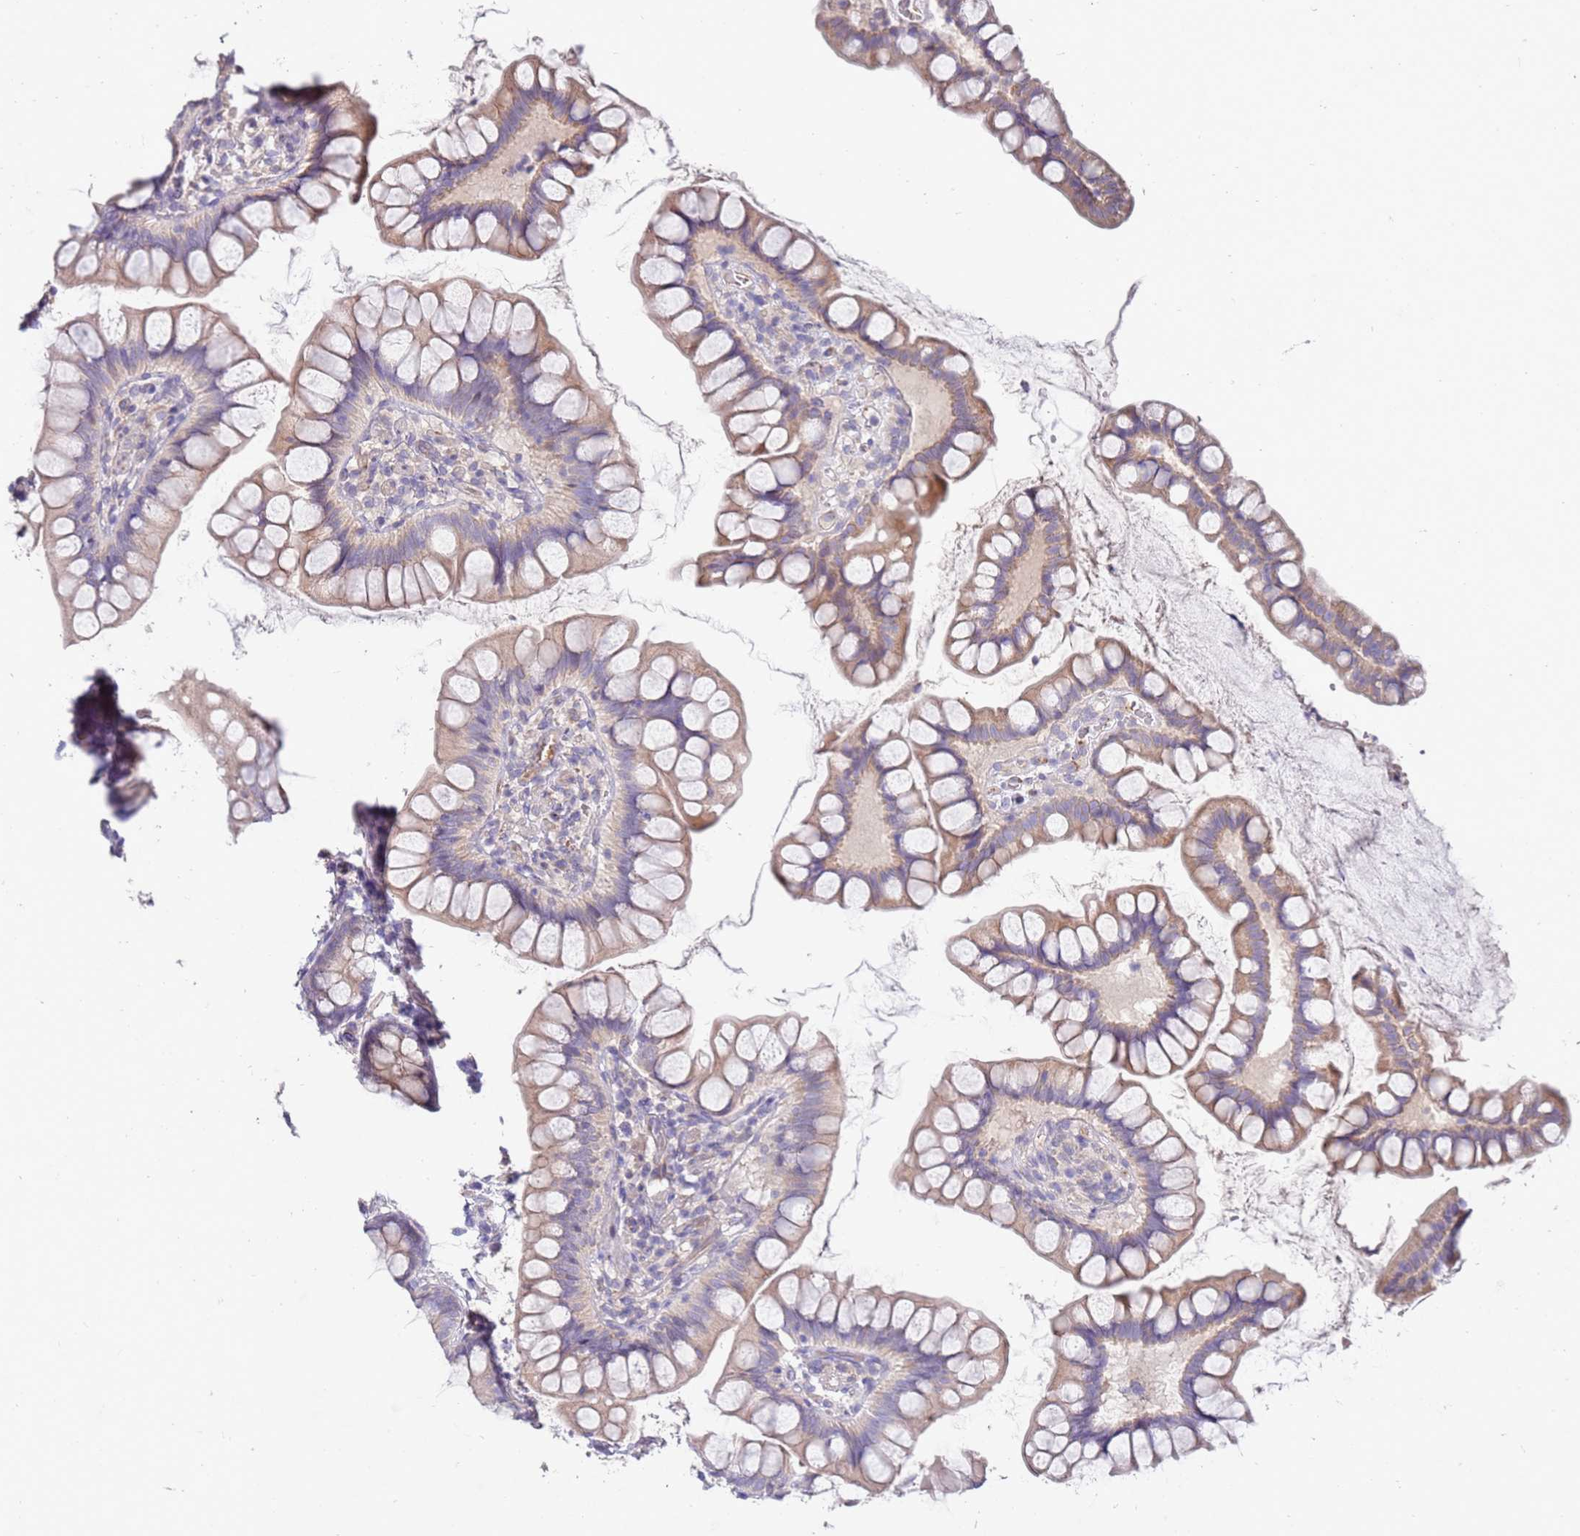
{"staining": {"intensity": "weak", "quantity": ">75%", "location": "cytoplasmic/membranous"}, "tissue": "small intestine", "cell_type": "Glandular cells", "image_type": "normal", "snomed": [{"axis": "morphology", "description": "Normal tissue, NOS"}, {"axis": "topography", "description": "Small intestine"}], "caption": "Immunohistochemistry (DAB (3,3'-diaminobenzidine)) staining of normal human small intestine displays weak cytoplasmic/membranous protein staining in about >75% of glandular cells.", "gene": "NMUR2", "patient": {"sex": "male", "age": 70}}